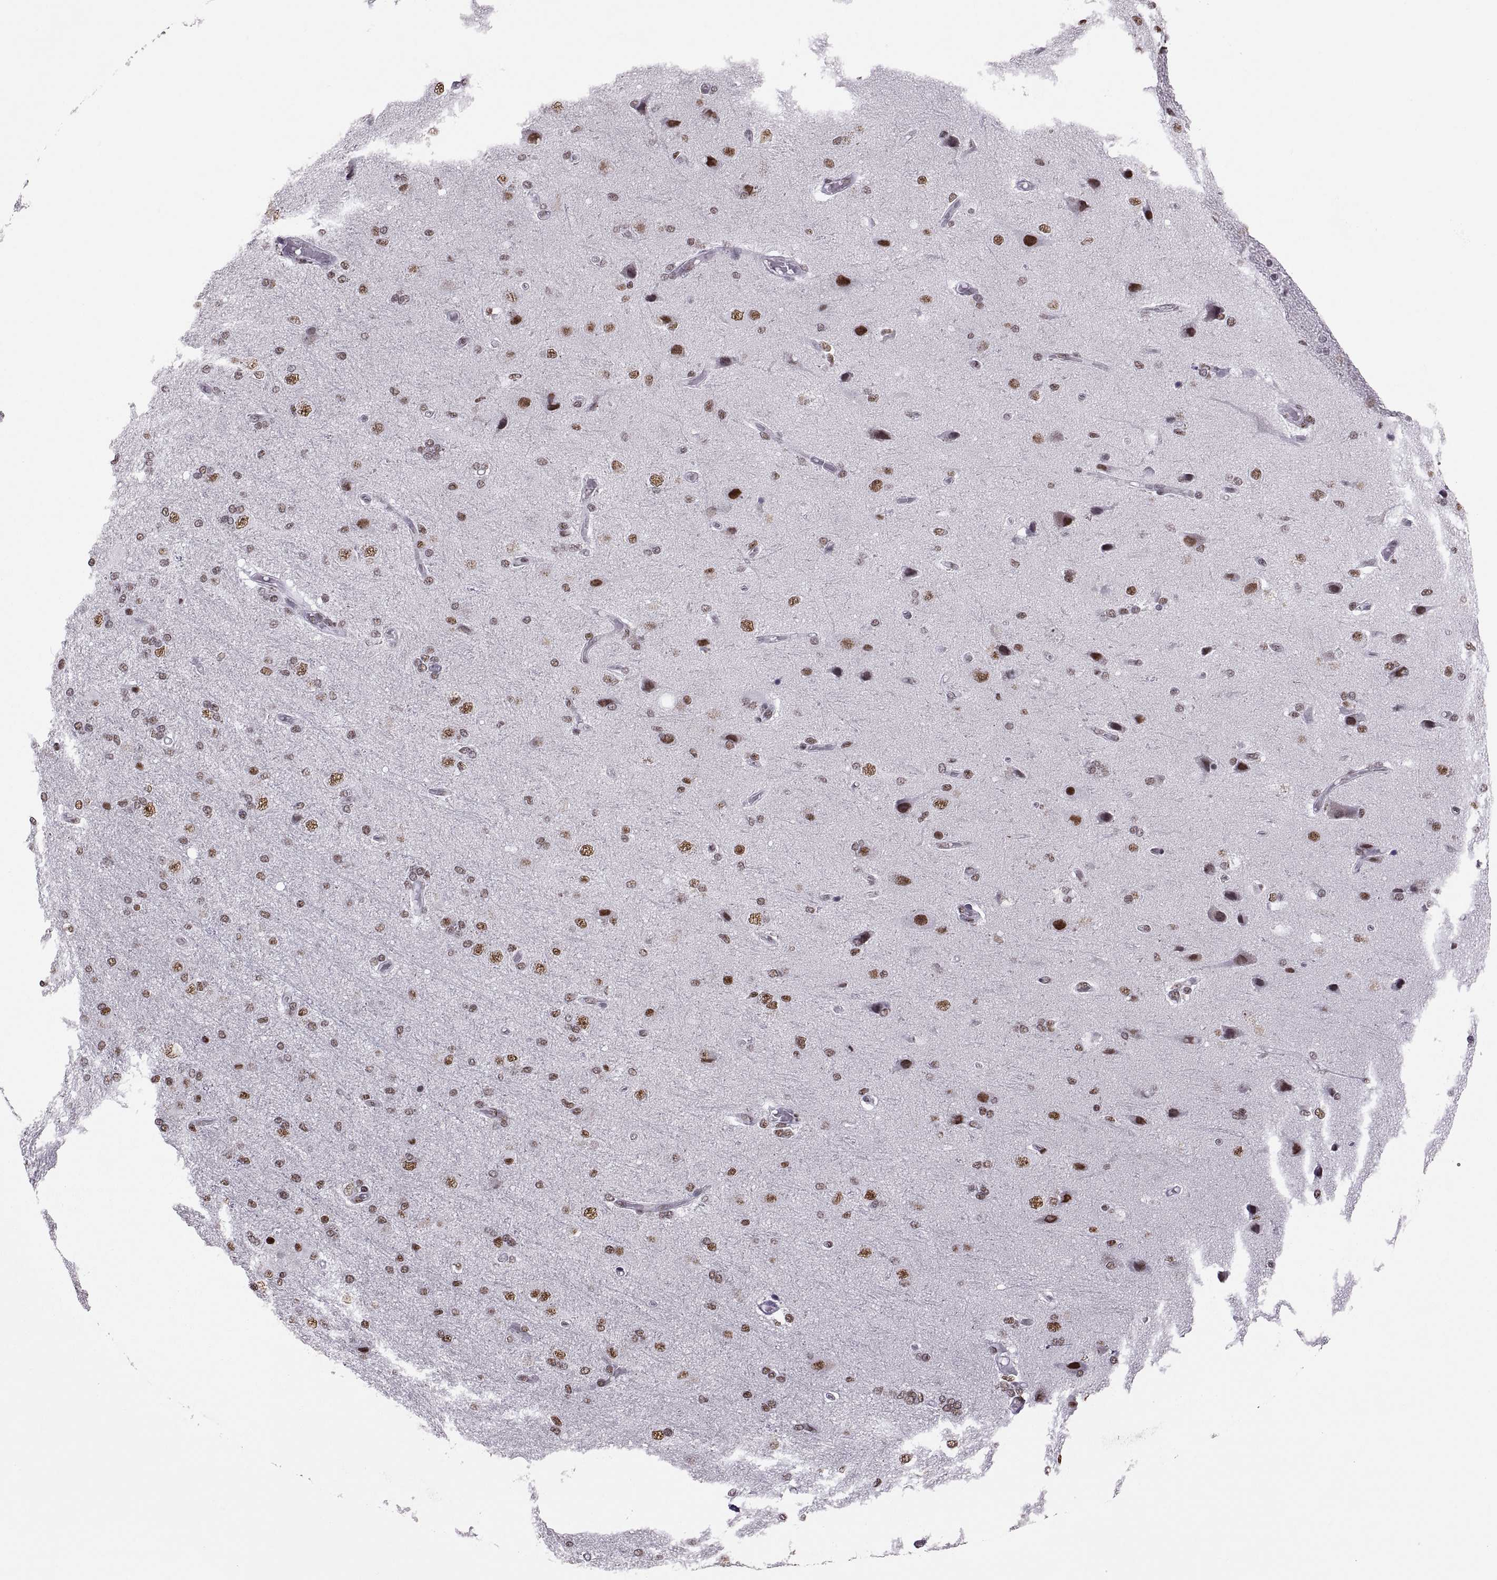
{"staining": {"intensity": "strong", "quantity": "25%-75%", "location": "nuclear"}, "tissue": "cerebral cortex", "cell_type": "Endothelial cells", "image_type": "normal", "snomed": [{"axis": "morphology", "description": "Normal tissue, NOS"}, {"axis": "morphology", "description": "Glioma, malignant, High grade"}, {"axis": "topography", "description": "Cerebral cortex"}], "caption": "Immunohistochemical staining of unremarkable human cerebral cortex shows strong nuclear protein expression in approximately 25%-75% of endothelial cells.", "gene": "SNAI1", "patient": {"sex": "male", "age": 77}}